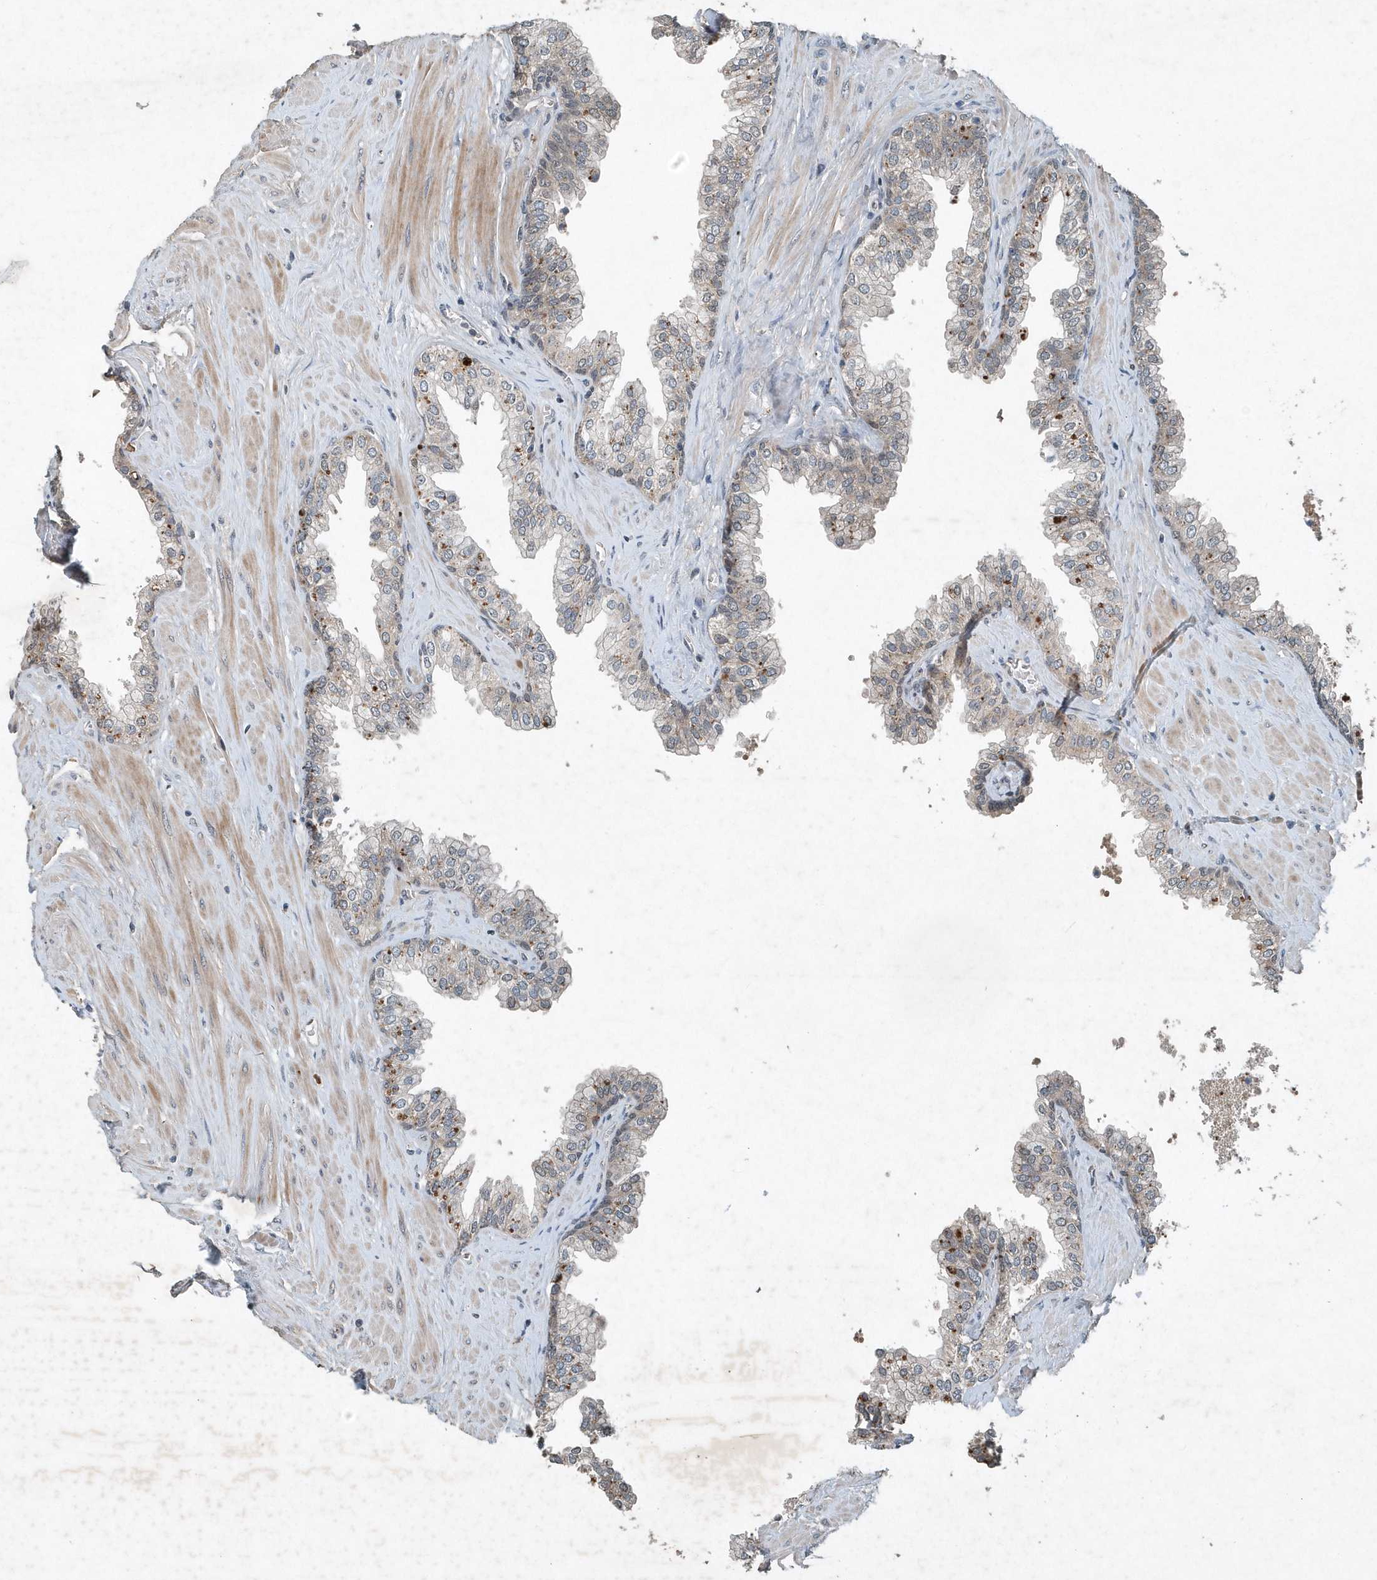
{"staining": {"intensity": "negative", "quantity": "none", "location": "none"}, "tissue": "prostate", "cell_type": "Glandular cells", "image_type": "normal", "snomed": [{"axis": "morphology", "description": "Normal tissue, NOS"}, {"axis": "morphology", "description": "Urothelial carcinoma, Low grade"}, {"axis": "topography", "description": "Urinary bladder"}, {"axis": "topography", "description": "Prostate"}], "caption": "This is an immunohistochemistry micrograph of unremarkable human prostate. There is no expression in glandular cells.", "gene": "SCFD2", "patient": {"sex": "male", "age": 60}}